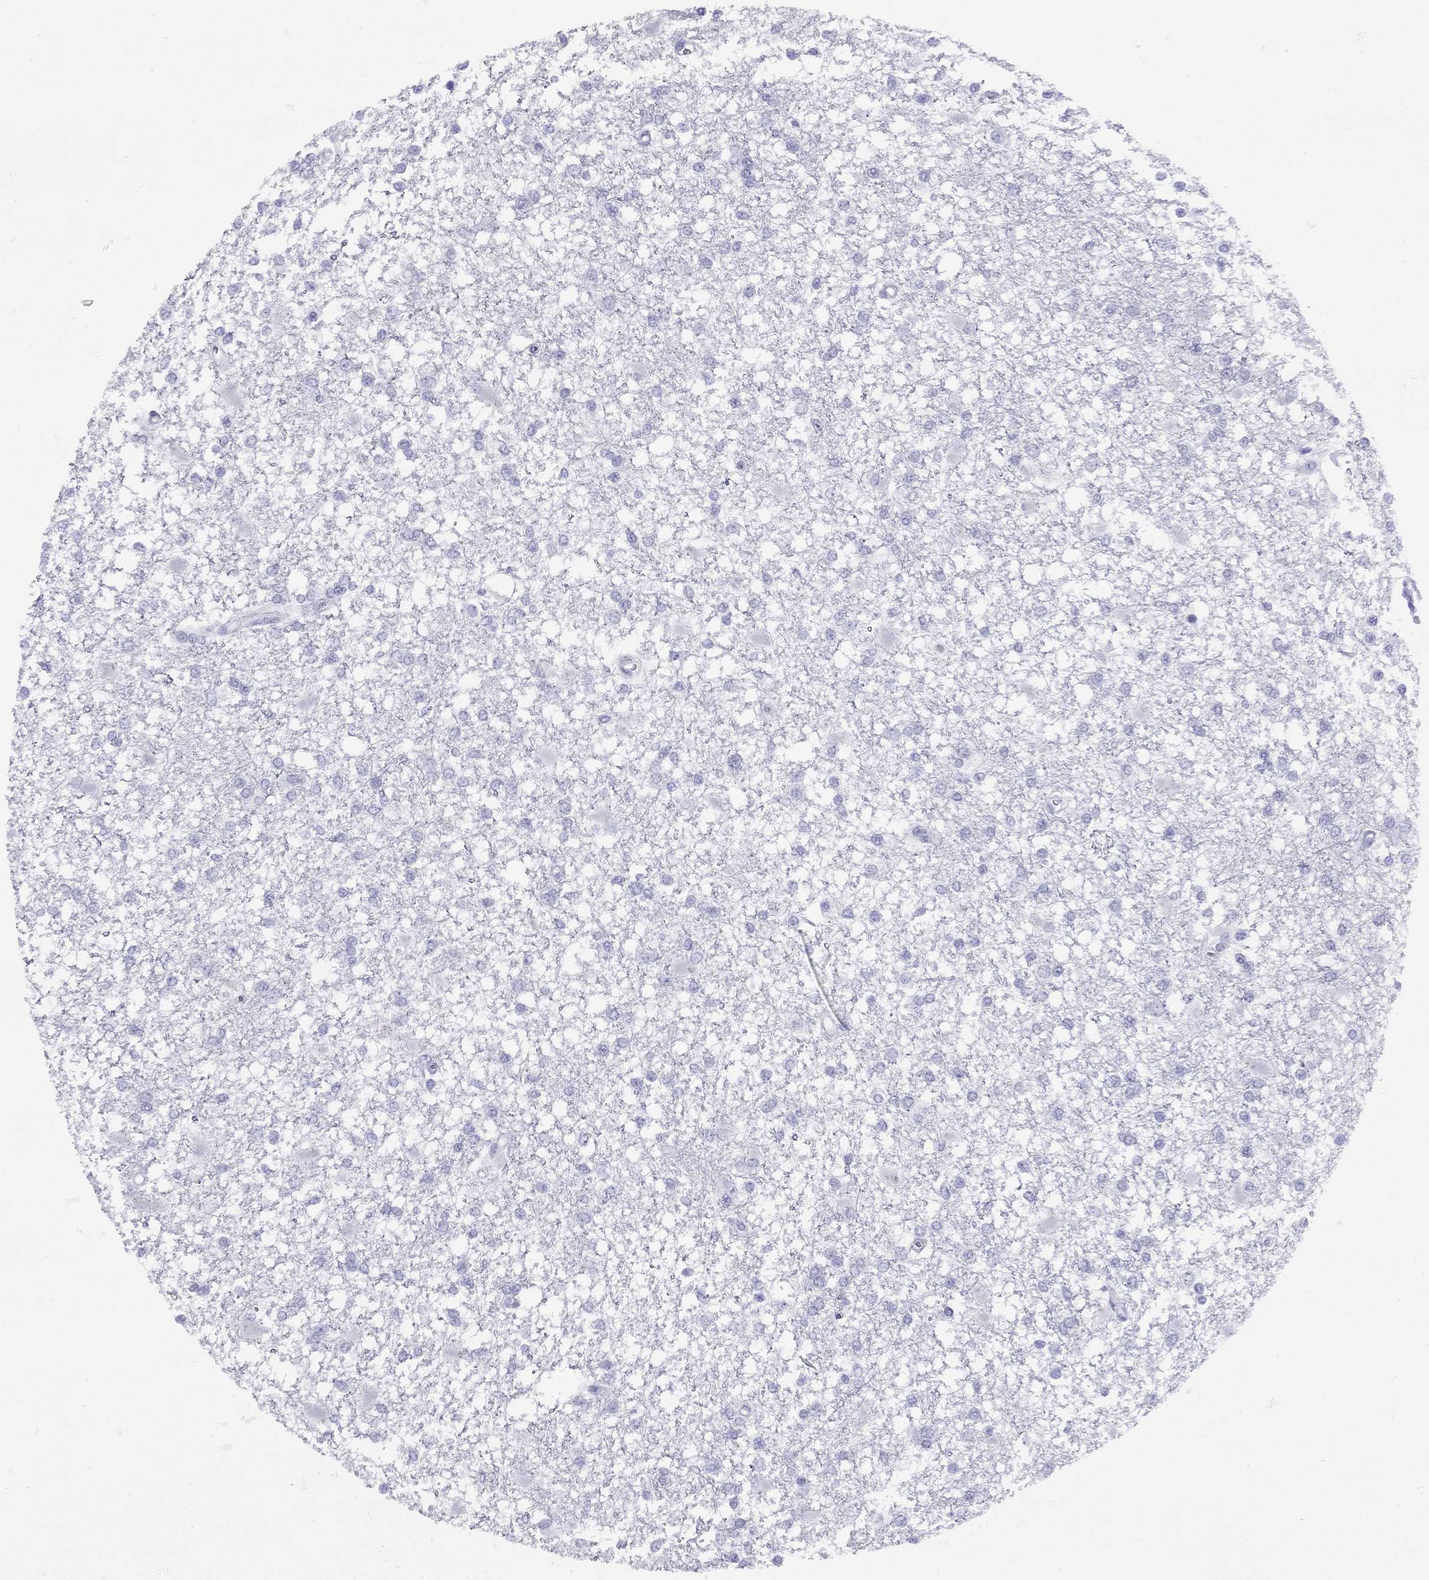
{"staining": {"intensity": "negative", "quantity": "none", "location": "none"}, "tissue": "glioma", "cell_type": "Tumor cells", "image_type": "cancer", "snomed": [{"axis": "morphology", "description": "Glioma, malignant, High grade"}, {"axis": "topography", "description": "Cerebral cortex"}], "caption": "Immunohistochemistry (IHC) image of glioma stained for a protein (brown), which exhibits no expression in tumor cells.", "gene": "LYAR", "patient": {"sex": "male", "age": 79}}